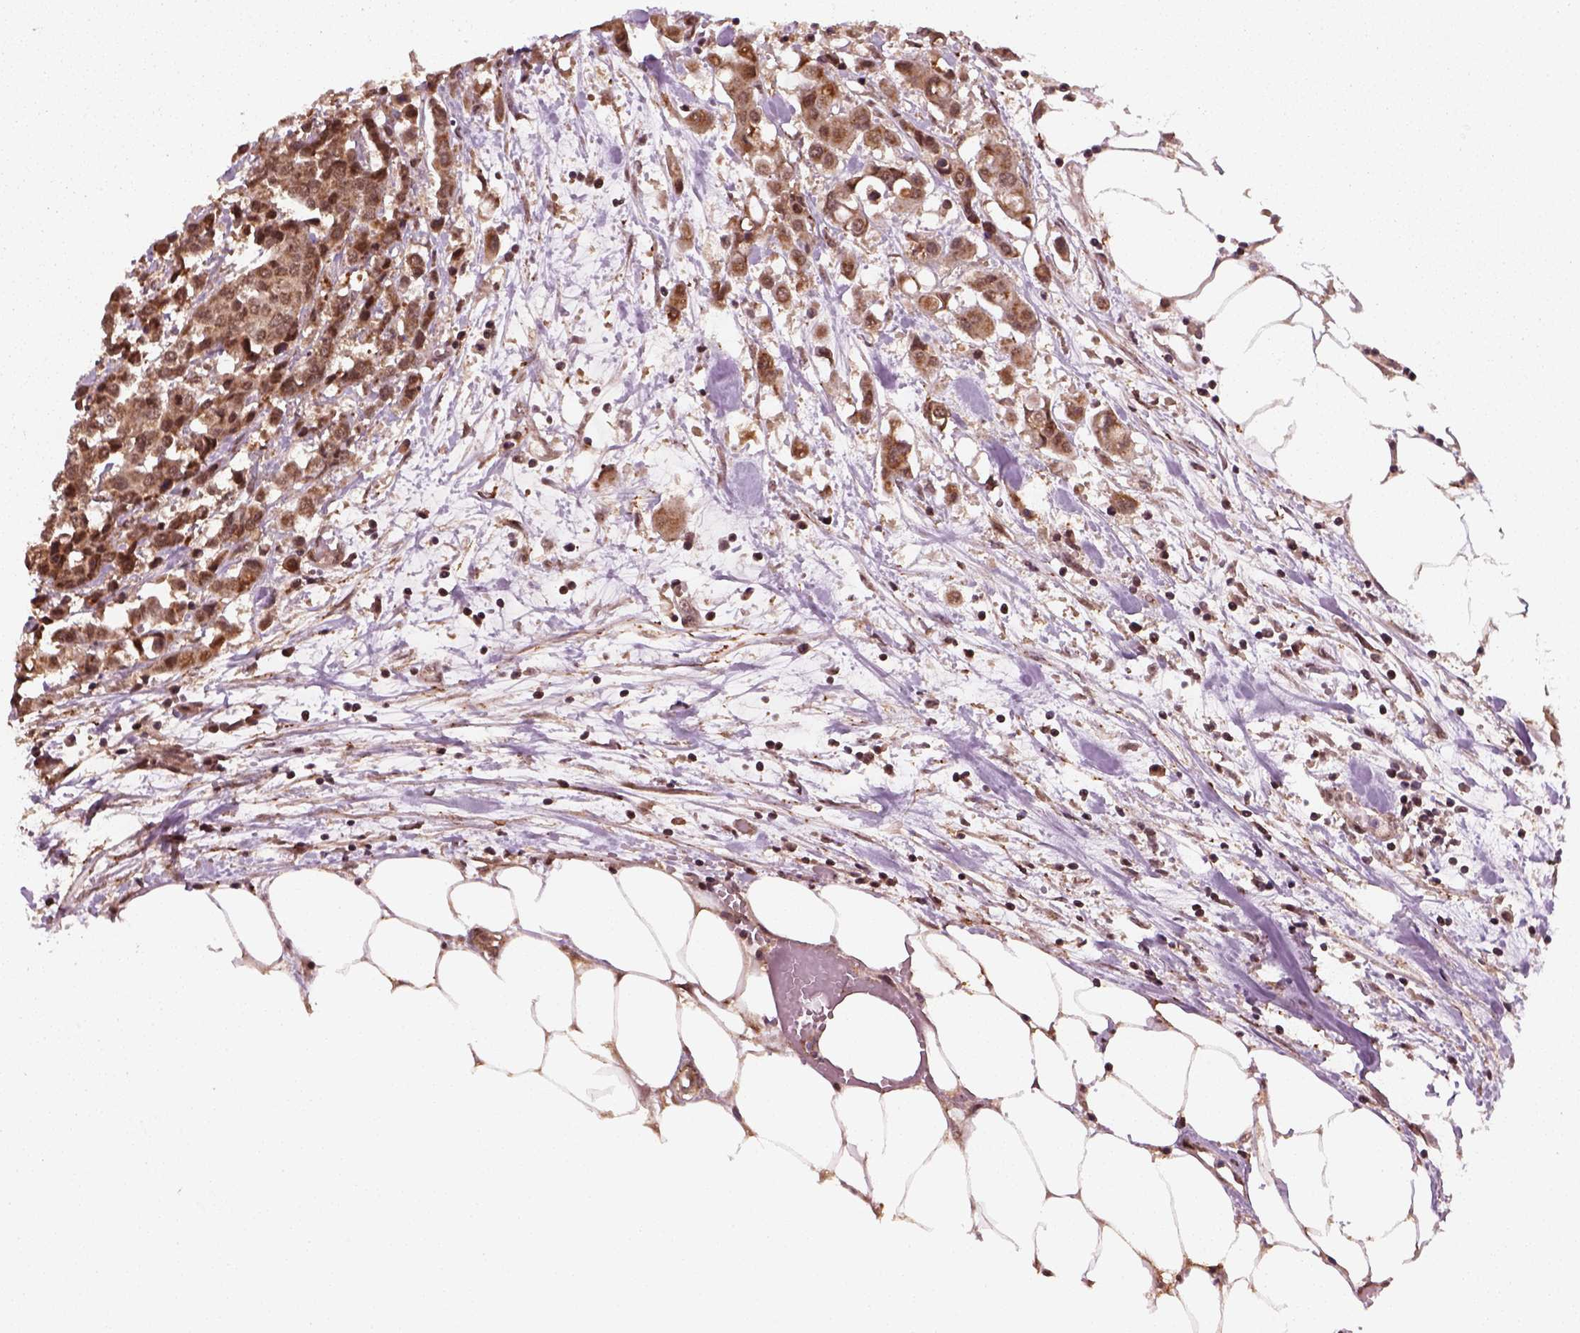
{"staining": {"intensity": "strong", "quantity": ">75%", "location": "cytoplasmic/membranous,nuclear"}, "tissue": "carcinoid", "cell_type": "Tumor cells", "image_type": "cancer", "snomed": [{"axis": "morphology", "description": "Carcinoid, malignant, NOS"}, {"axis": "topography", "description": "Colon"}], "caption": "About >75% of tumor cells in human carcinoid show strong cytoplasmic/membranous and nuclear protein staining as visualized by brown immunohistochemical staining.", "gene": "NUDT9", "patient": {"sex": "male", "age": 81}}